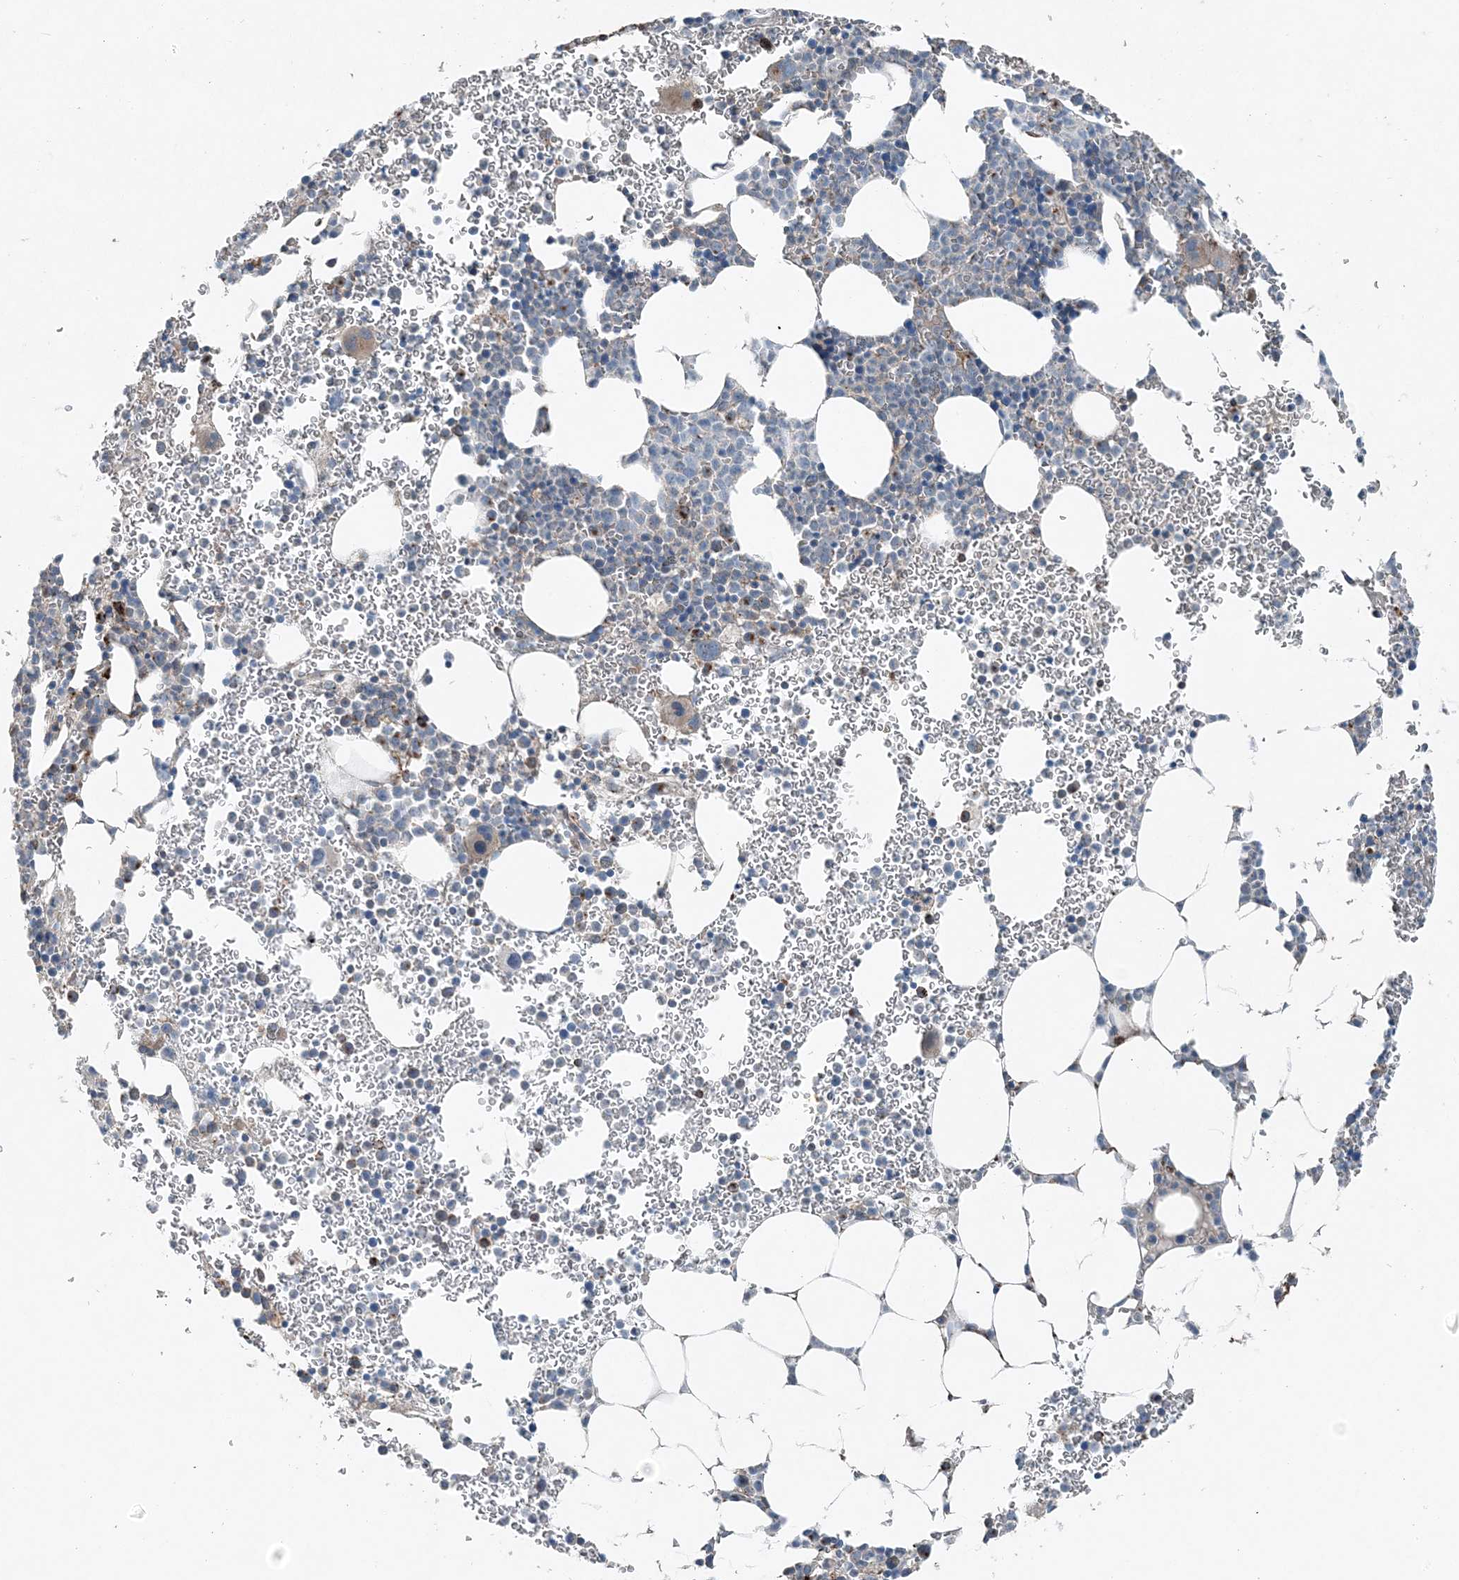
{"staining": {"intensity": "moderate", "quantity": "<25%", "location": "cytoplasmic/membranous"}, "tissue": "bone marrow", "cell_type": "Hematopoietic cells", "image_type": "normal", "snomed": [{"axis": "morphology", "description": "Normal tissue, NOS"}, {"axis": "topography", "description": "Bone marrow"}], "caption": "This is an image of immunohistochemistry (IHC) staining of benign bone marrow, which shows moderate staining in the cytoplasmic/membranous of hematopoietic cells.", "gene": "KY", "patient": {"sex": "female", "age": 78}}